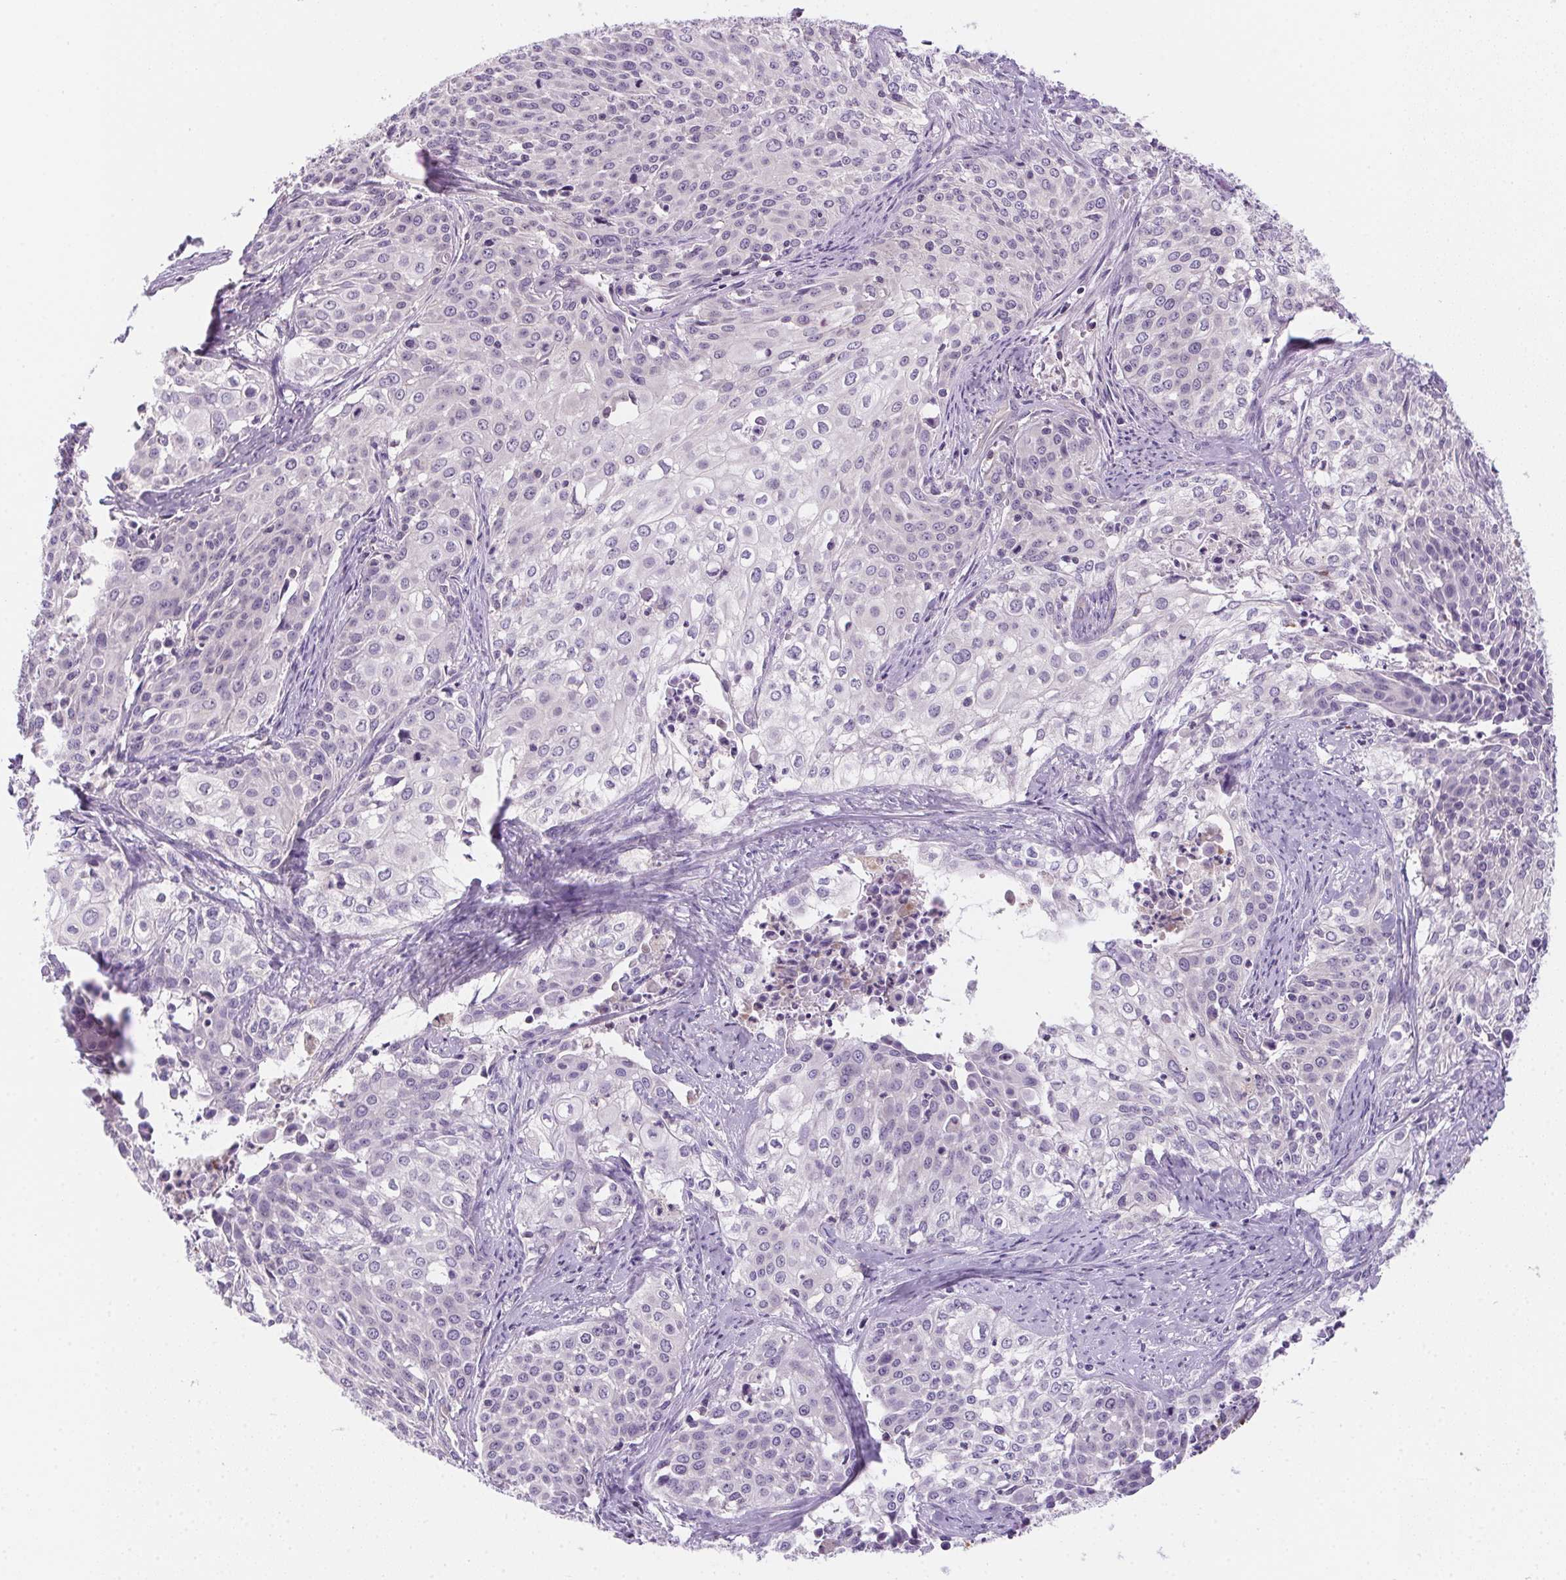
{"staining": {"intensity": "negative", "quantity": "none", "location": "none"}, "tissue": "cervical cancer", "cell_type": "Tumor cells", "image_type": "cancer", "snomed": [{"axis": "morphology", "description": "Squamous cell carcinoma, NOS"}, {"axis": "topography", "description": "Cervix"}], "caption": "Human squamous cell carcinoma (cervical) stained for a protein using IHC reveals no expression in tumor cells.", "gene": "PRKAA1", "patient": {"sex": "female", "age": 39}}